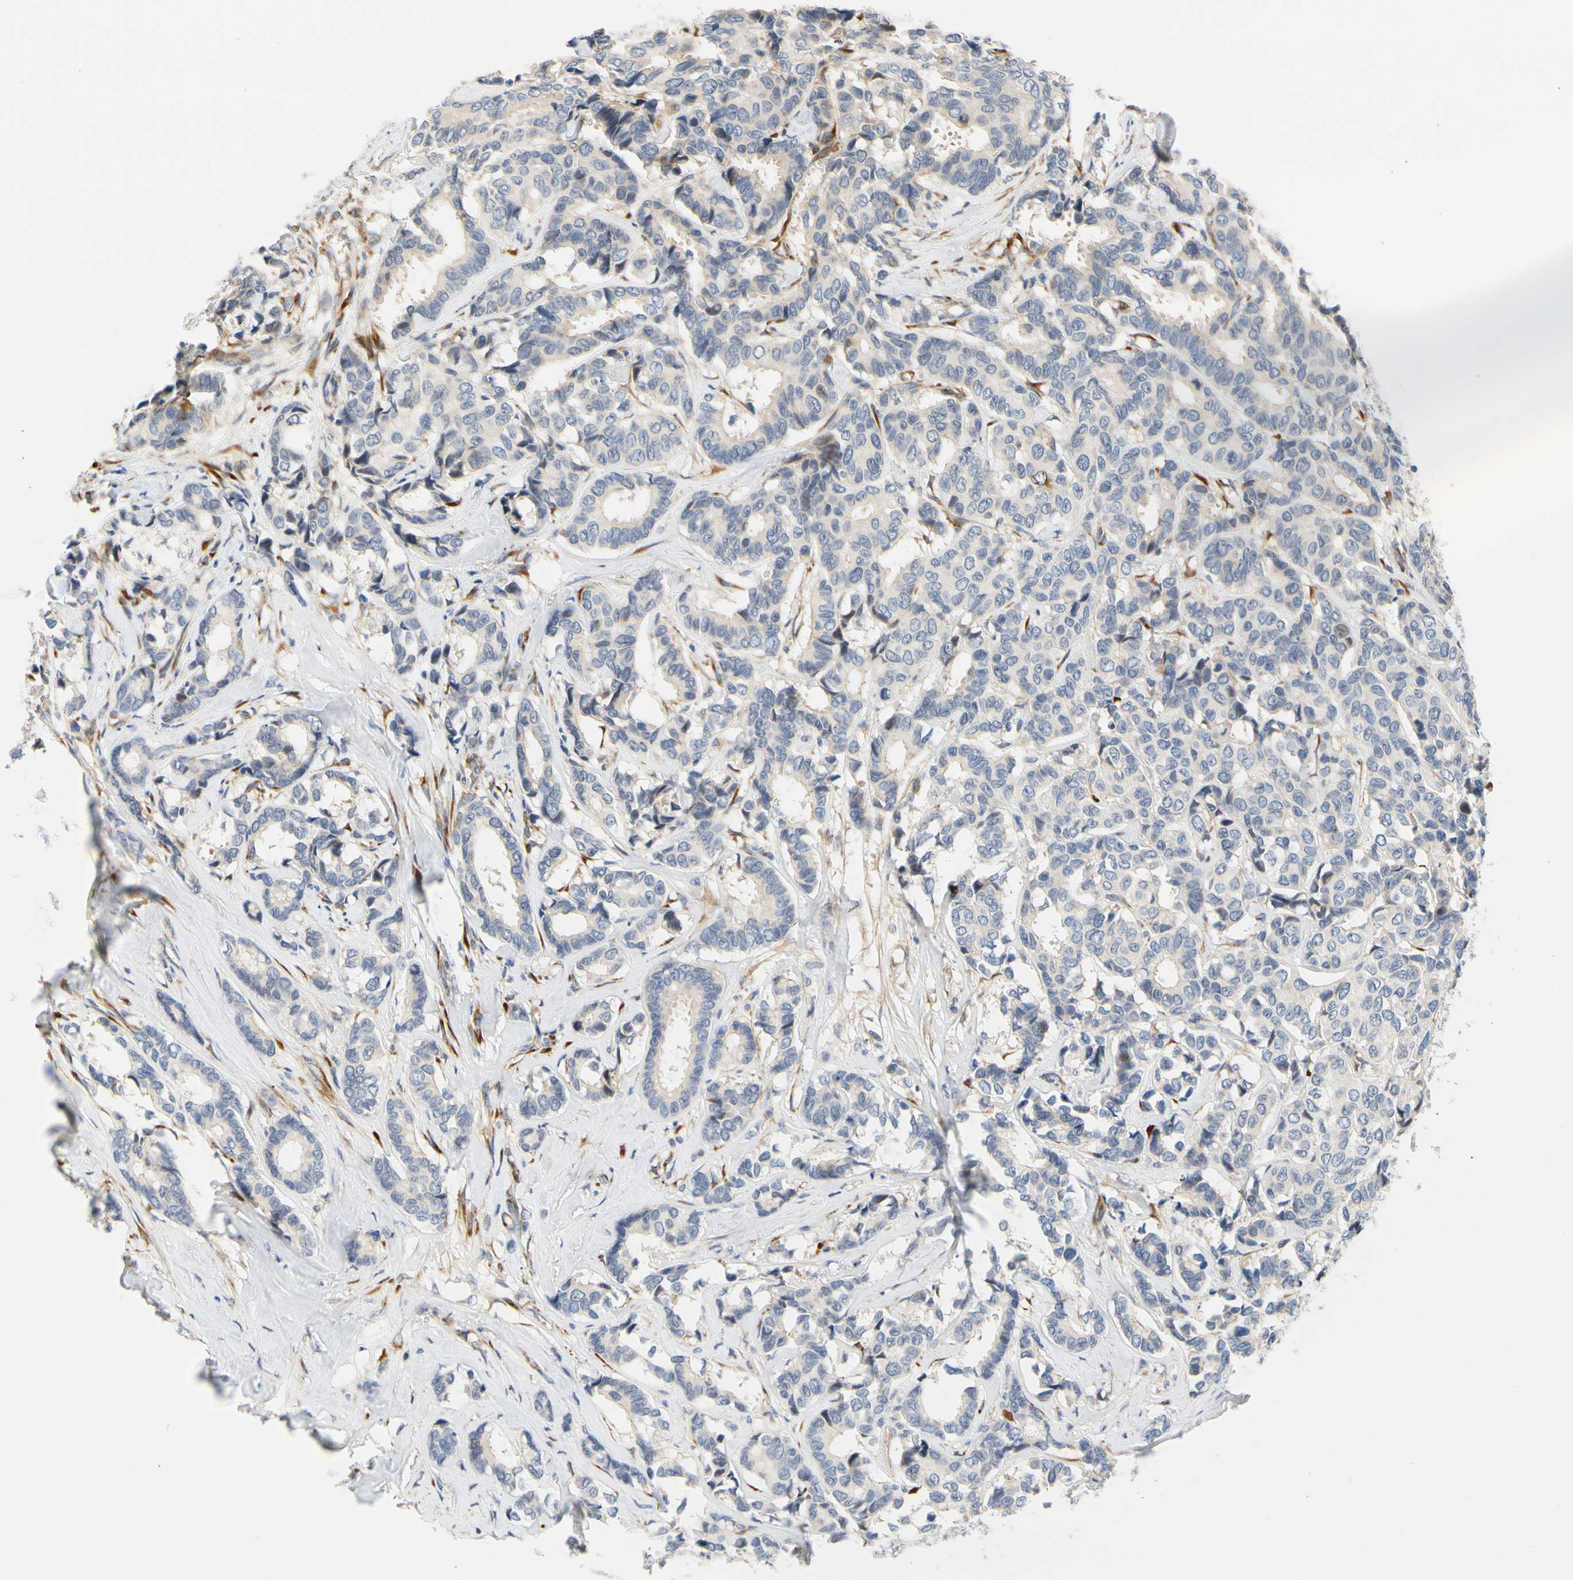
{"staining": {"intensity": "negative", "quantity": "none", "location": "none"}, "tissue": "breast cancer", "cell_type": "Tumor cells", "image_type": "cancer", "snomed": [{"axis": "morphology", "description": "Duct carcinoma"}, {"axis": "topography", "description": "Breast"}], "caption": "Tumor cells show no significant protein staining in breast cancer (invasive ductal carcinoma).", "gene": "ZNF236", "patient": {"sex": "female", "age": 87}}